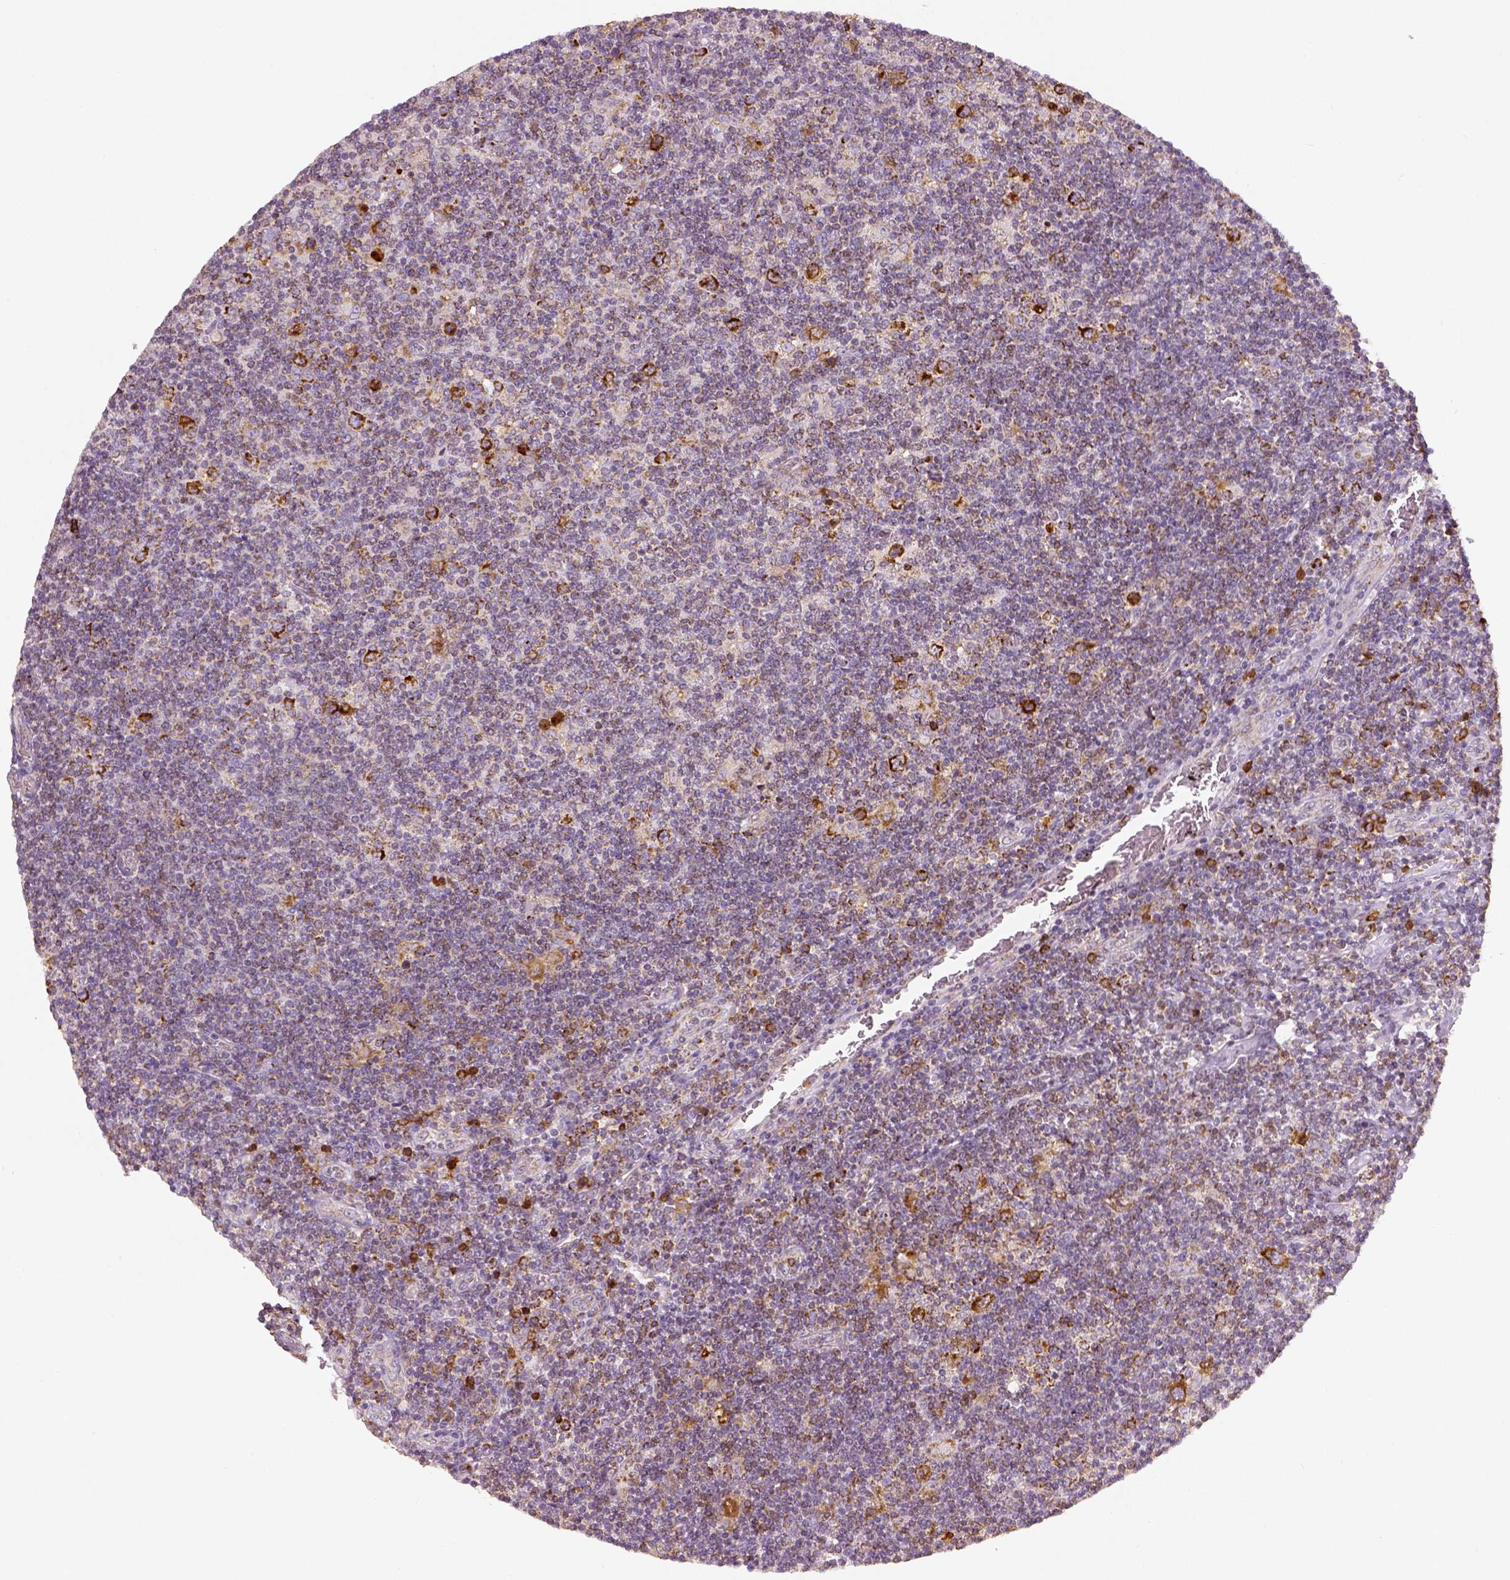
{"staining": {"intensity": "moderate", "quantity": ">75%", "location": "cytoplasmic/membranous"}, "tissue": "lymphoma", "cell_type": "Tumor cells", "image_type": "cancer", "snomed": [{"axis": "morphology", "description": "Hodgkin's disease, NOS"}, {"axis": "topography", "description": "Lymph node"}], "caption": "A histopathology image showing moderate cytoplasmic/membranous staining in about >75% of tumor cells in Hodgkin's disease, as visualized by brown immunohistochemical staining.", "gene": "PGAM5", "patient": {"sex": "male", "age": 40}}